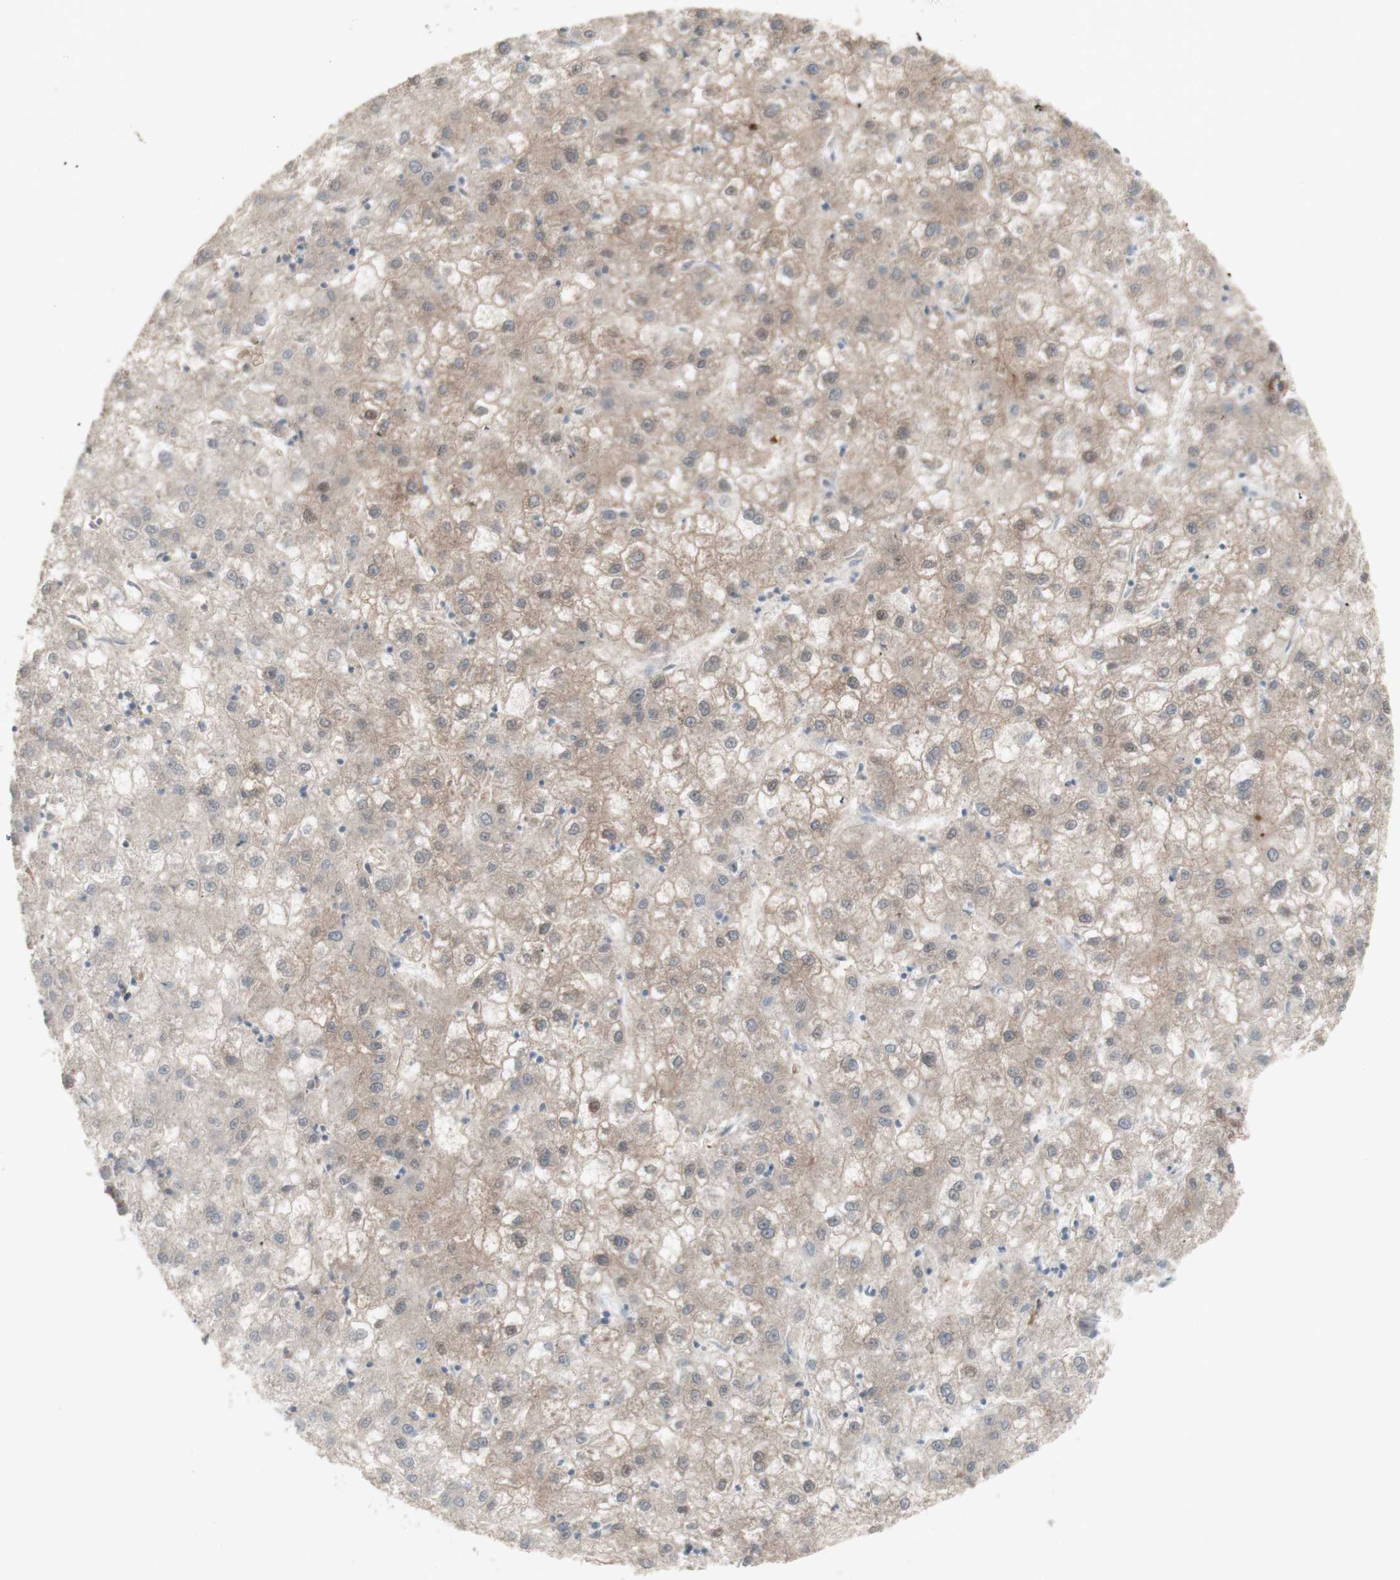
{"staining": {"intensity": "weak", "quantity": ">75%", "location": "cytoplasmic/membranous"}, "tissue": "liver cancer", "cell_type": "Tumor cells", "image_type": "cancer", "snomed": [{"axis": "morphology", "description": "Carcinoma, Hepatocellular, NOS"}, {"axis": "topography", "description": "Liver"}], "caption": "A low amount of weak cytoplasmic/membranous expression is present in about >75% of tumor cells in liver cancer tissue. Using DAB (3,3'-diaminobenzidine) (brown) and hematoxylin (blue) stains, captured at high magnification using brightfield microscopy.", "gene": "C1orf116", "patient": {"sex": "male", "age": 72}}